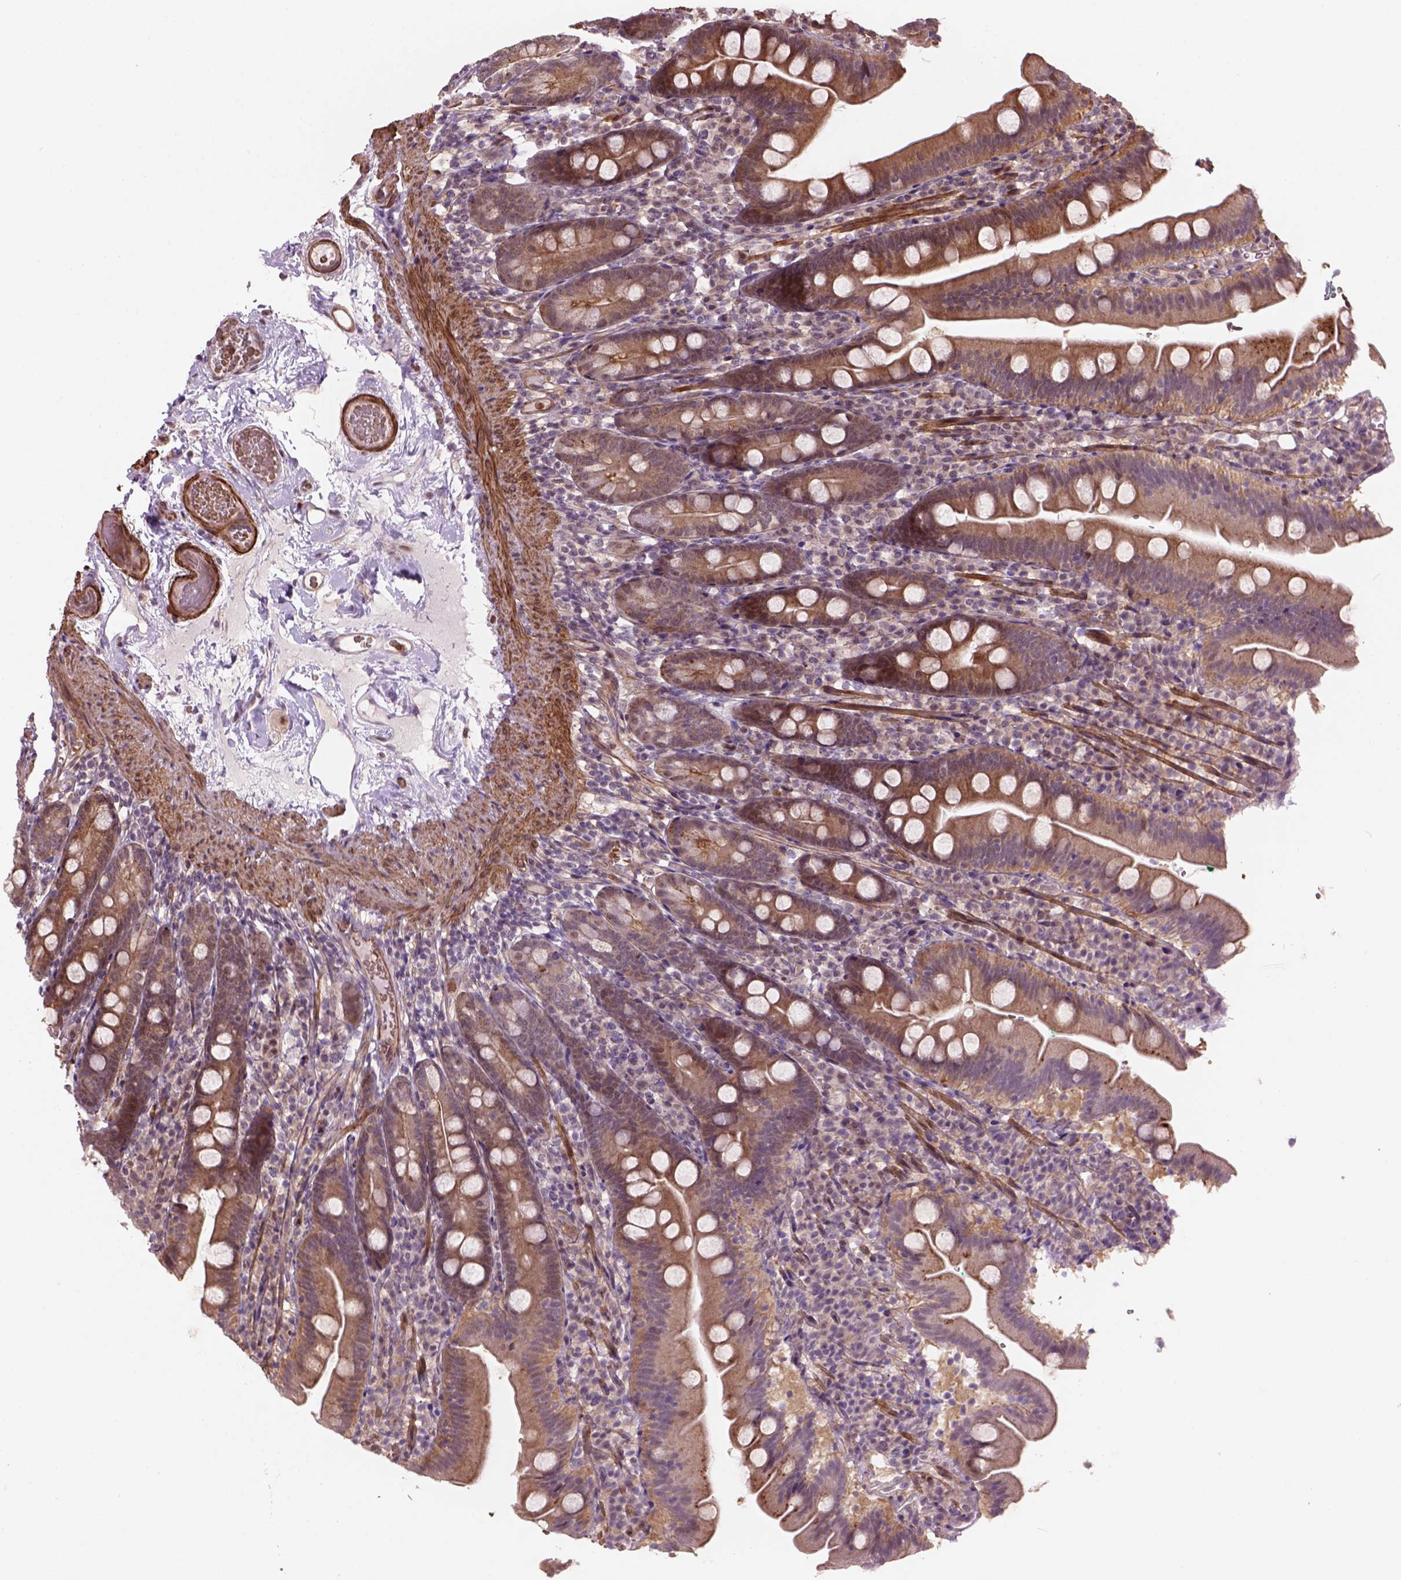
{"staining": {"intensity": "moderate", "quantity": "25%-75%", "location": "cytoplasmic/membranous,nuclear"}, "tissue": "duodenum", "cell_type": "Glandular cells", "image_type": "normal", "snomed": [{"axis": "morphology", "description": "Normal tissue, NOS"}, {"axis": "topography", "description": "Duodenum"}], "caption": "Protein positivity by immunohistochemistry shows moderate cytoplasmic/membranous,nuclear staining in approximately 25%-75% of glandular cells in normal duodenum.", "gene": "PSMD11", "patient": {"sex": "female", "age": 67}}